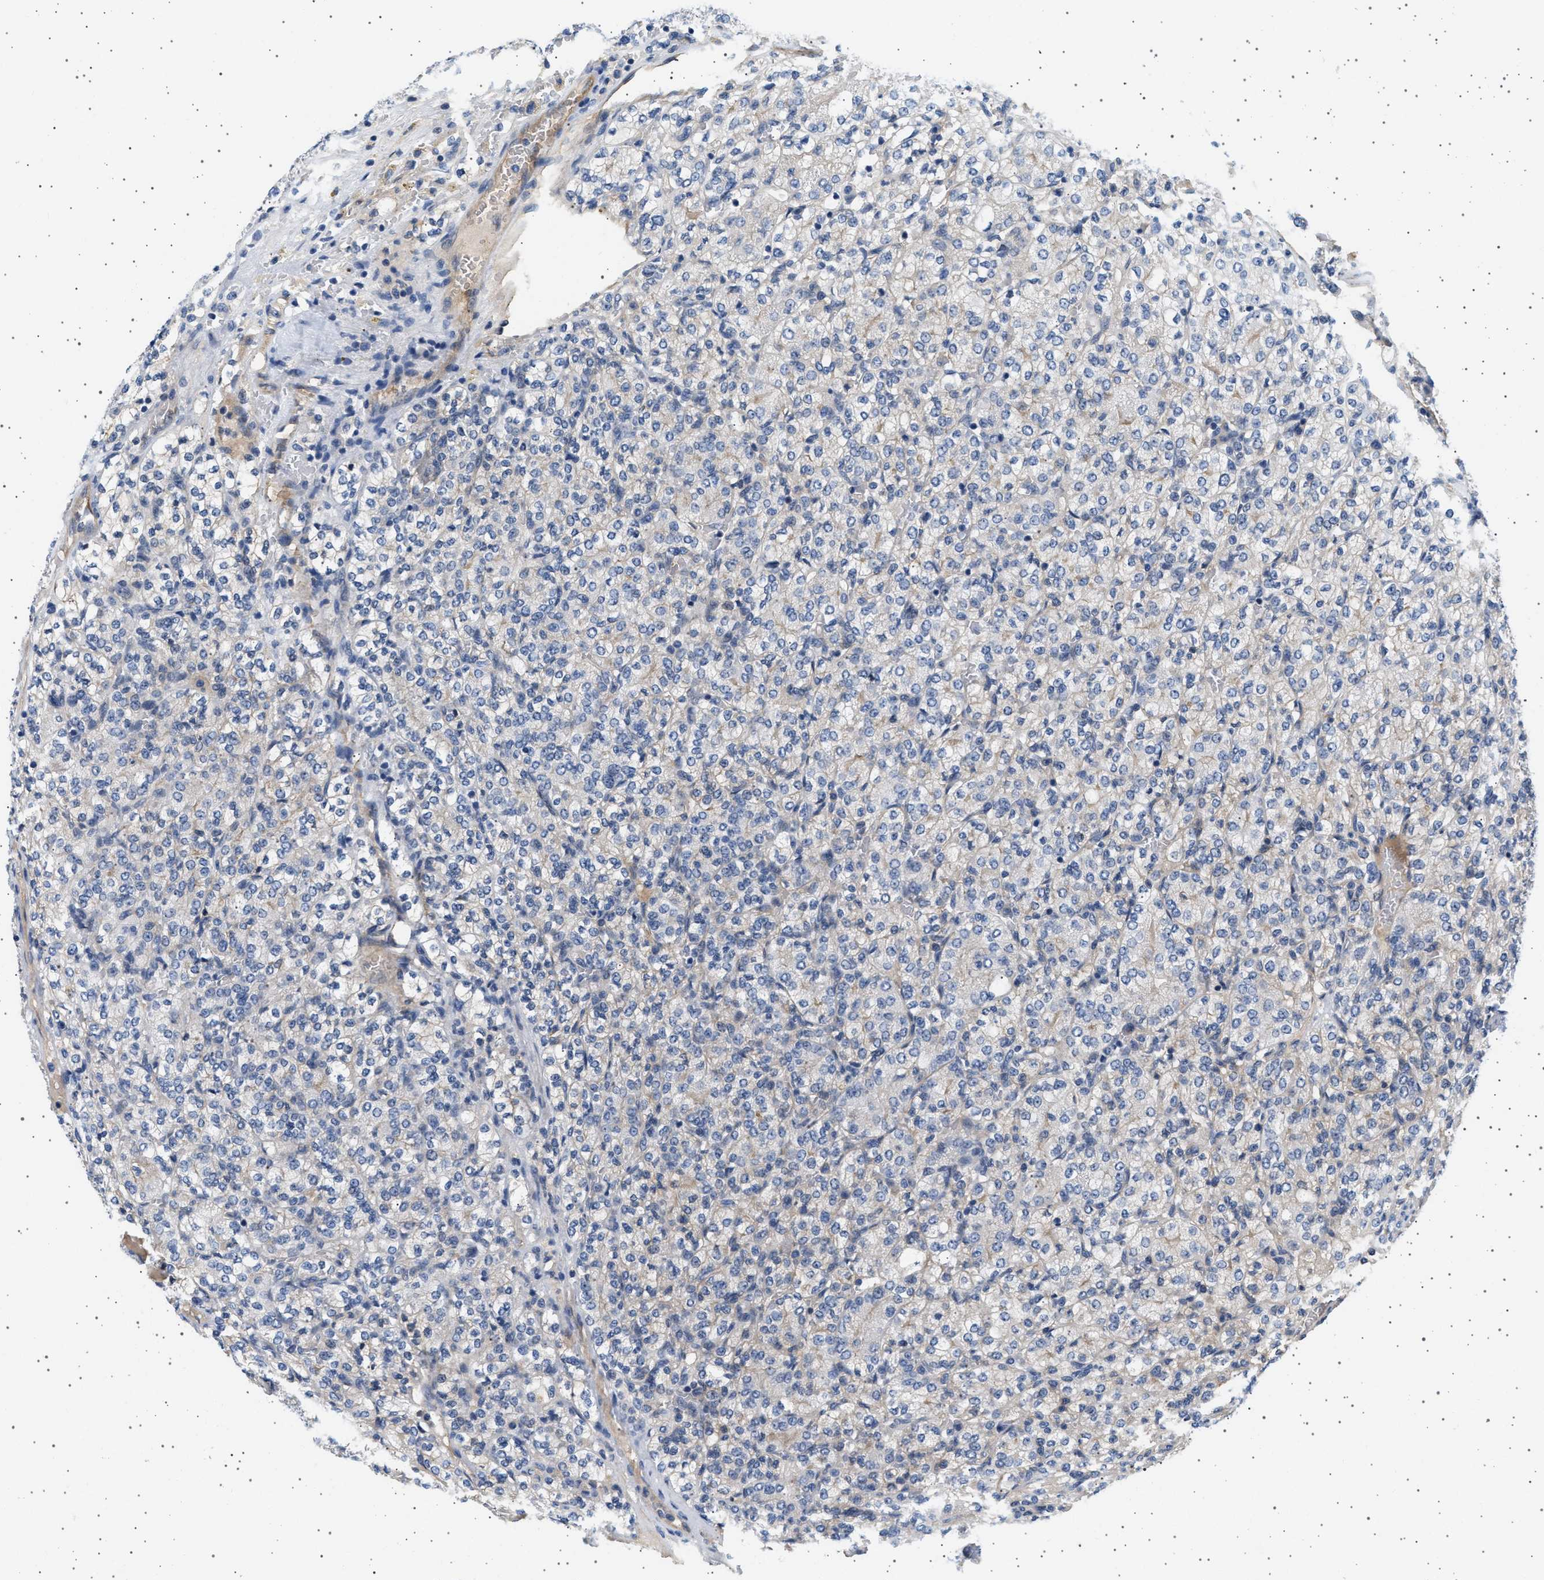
{"staining": {"intensity": "weak", "quantity": "25%-75%", "location": "cytoplasmic/membranous"}, "tissue": "renal cancer", "cell_type": "Tumor cells", "image_type": "cancer", "snomed": [{"axis": "morphology", "description": "Adenocarcinoma, NOS"}, {"axis": "topography", "description": "Kidney"}], "caption": "Immunohistochemistry micrograph of renal adenocarcinoma stained for a protein (brown), which reveals low levels of weak cytoplasmic/membranous positivity in about 25%-75% of tumor cells.", "gene": "PLPP6", "patient": {"sex": "male", "age": 77}}